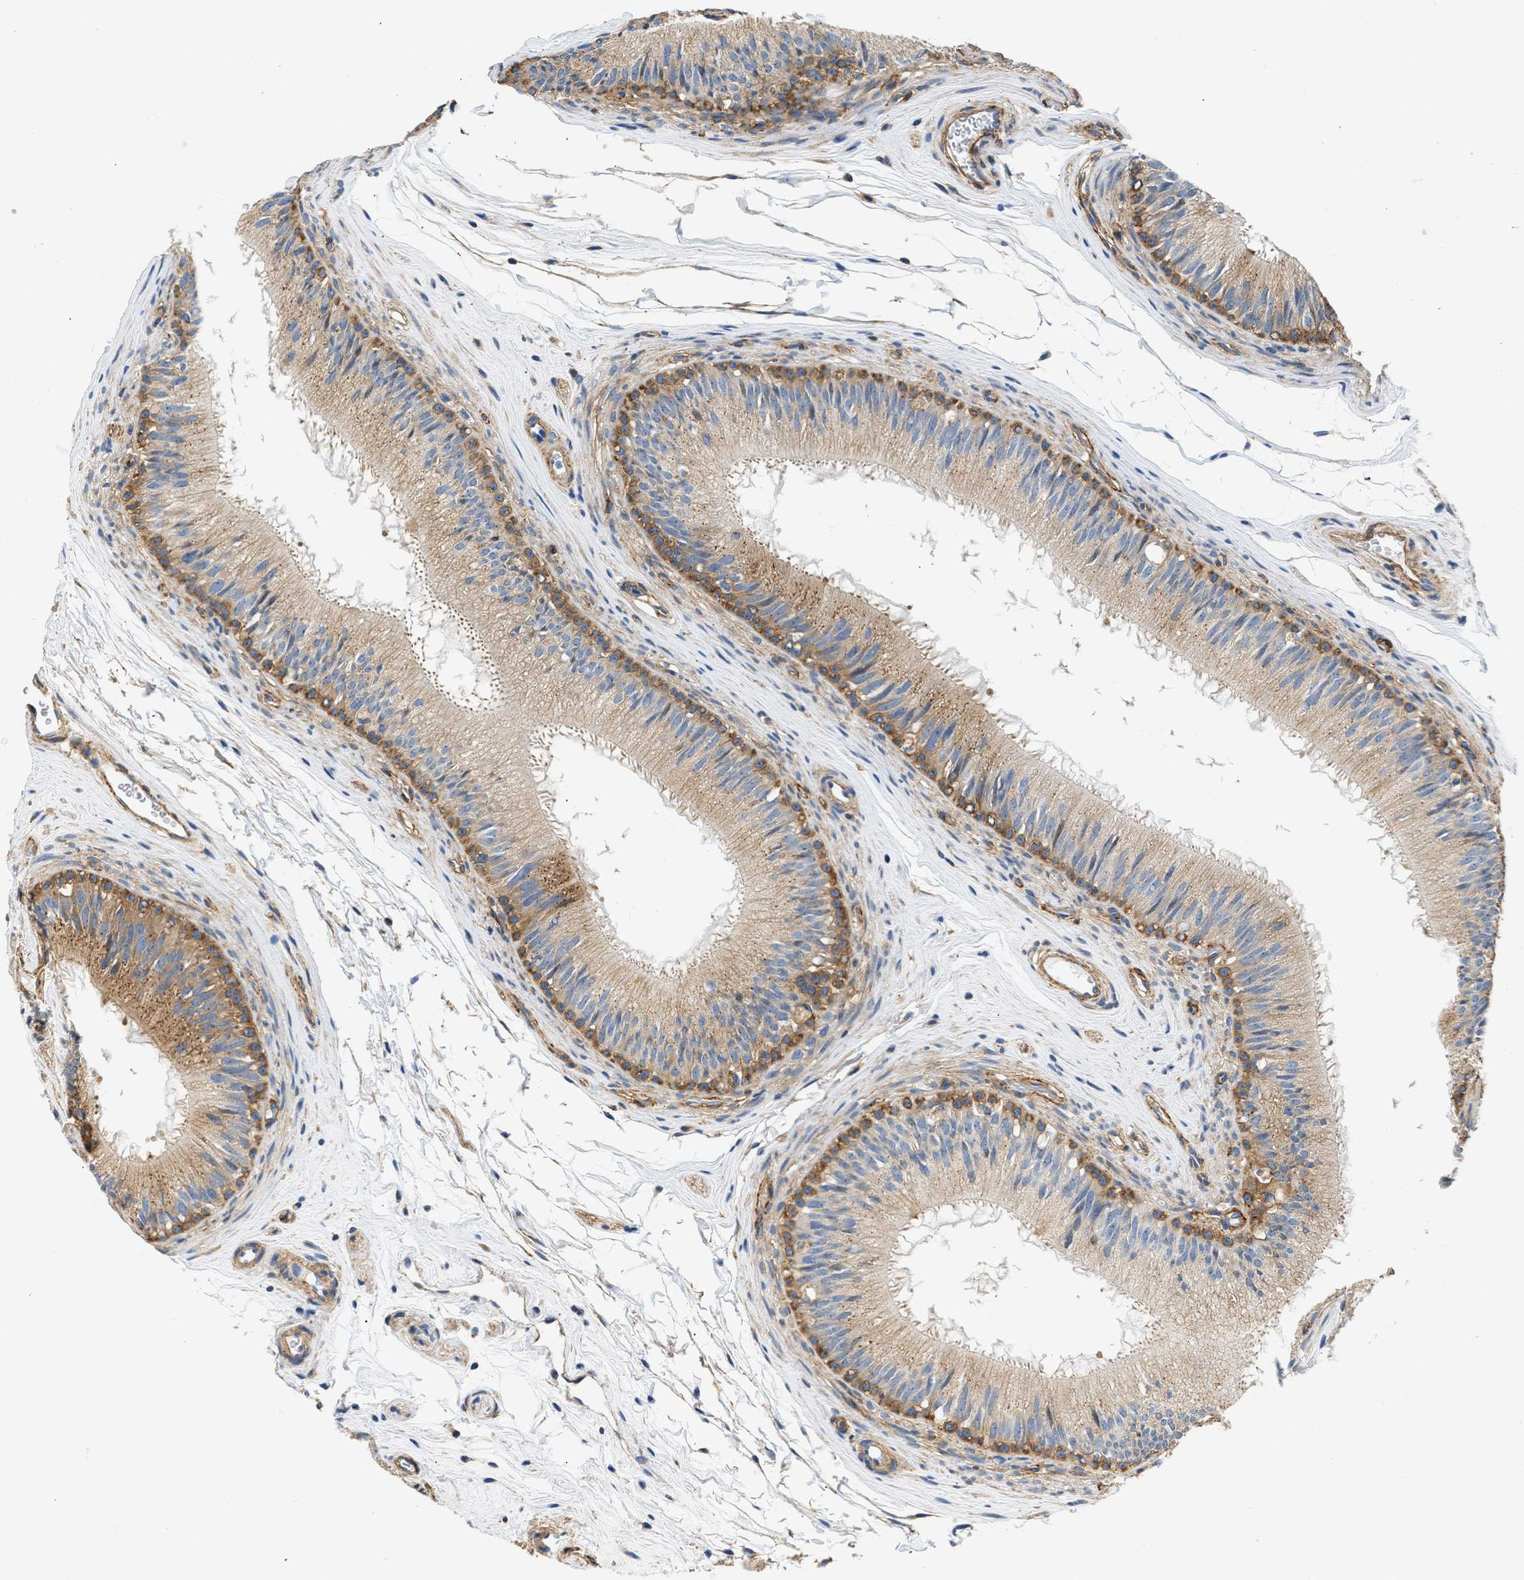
{"staining": {"intensity": "moderate", "quantity": ">75%", "location": "cytoplasmic/membranous"}, "tissue": "epididymis", "cell_type": "Glandular cells", "image_type": "normal", "snomed": [{"axis": "morphology", "description": "Normal tissue, NOS"}, {"axis": "topography", "description": "Testis"}, {"axis": "topography", "description": "Epididymis"}], "caption": "DAB (3,3'-diaminobenzidine) immunohistochemical staining of normal human epididymis displays moderate cytoplasmic/membranous protein staining in approximately >75% of glandular cells.", "gene": "SEPTIN2", "patient": {"sex": "male", "age": 36}}